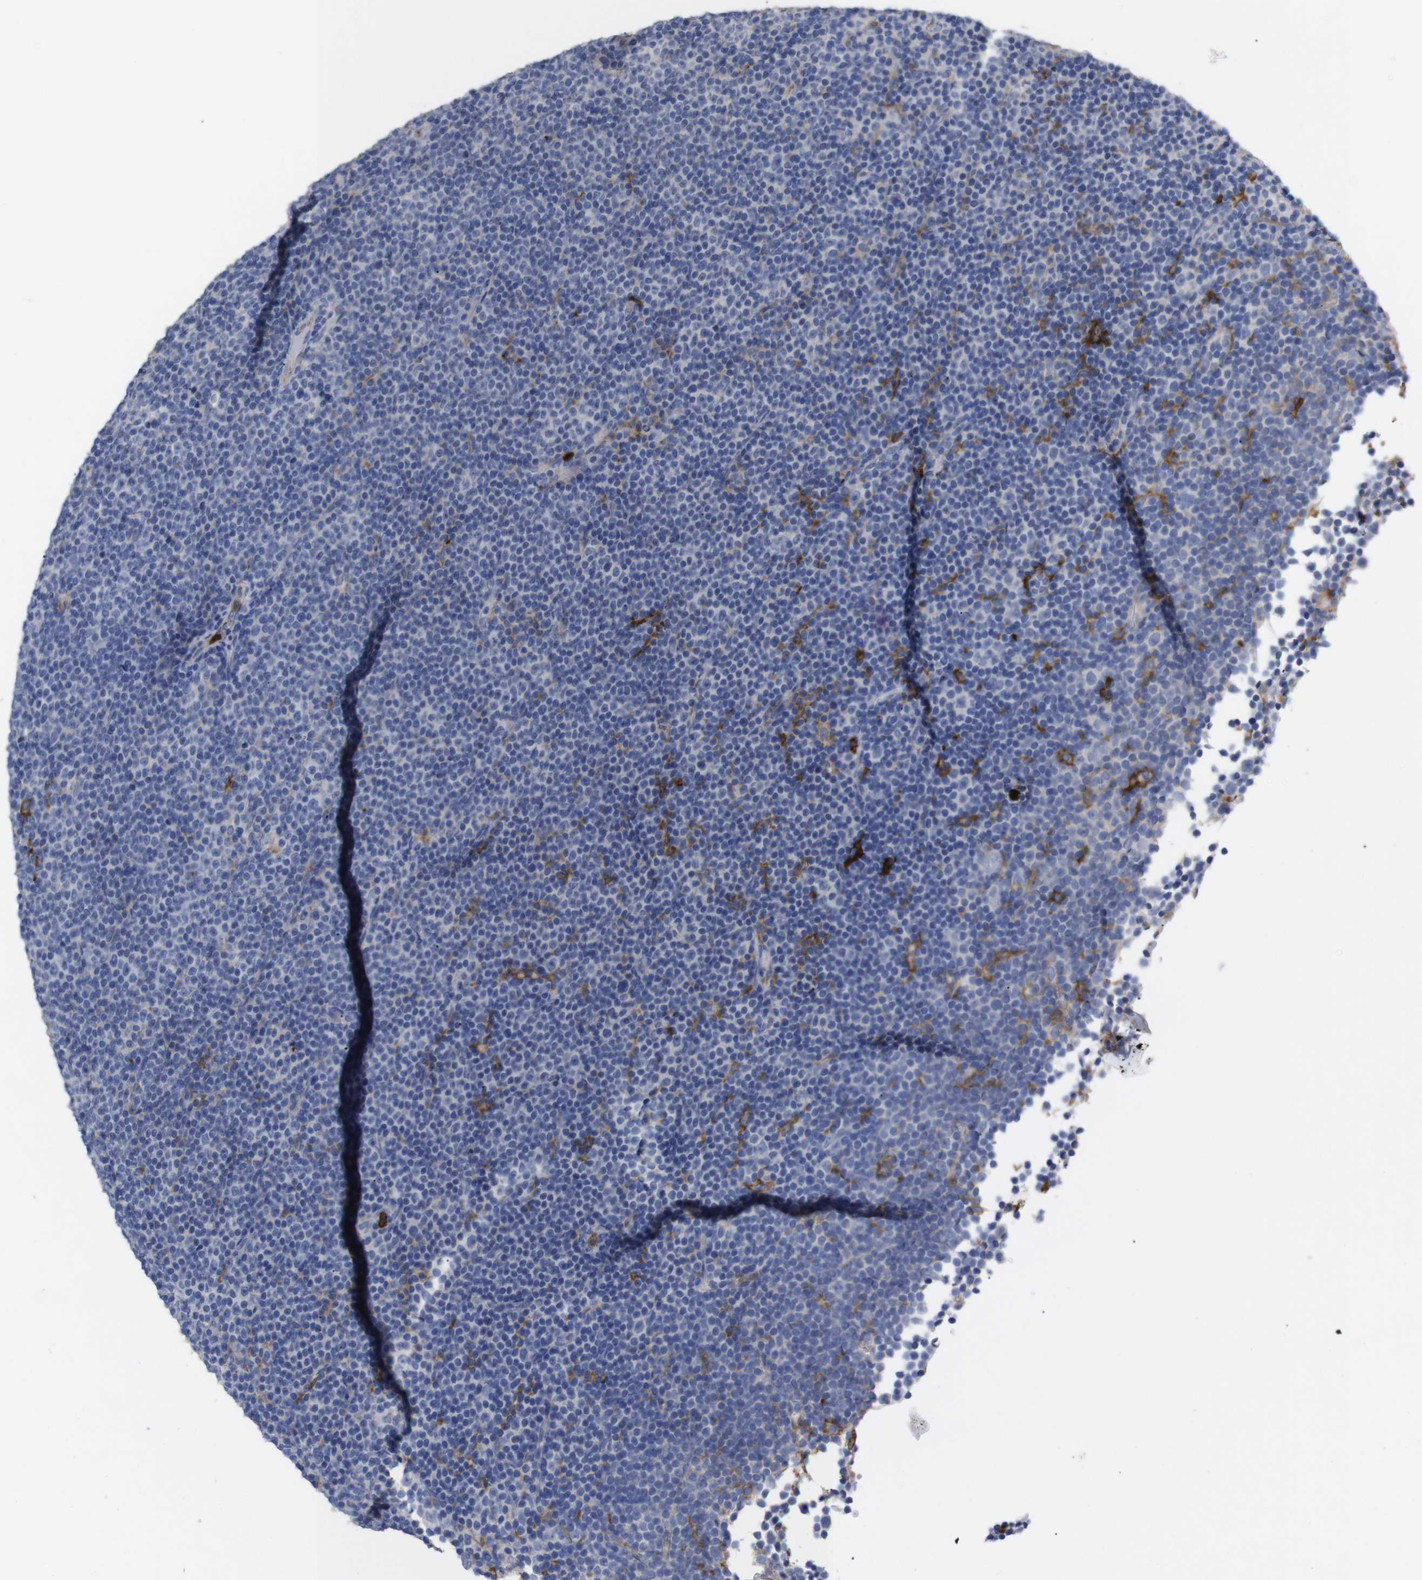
{"staining": {"intensity": "negative", "quantity": "none", "location": "none"}, "tissue": "lymphoma", "cell_type": "Tumor cells", "image_type": "cancer", "snomed": [{"axis": "morphology", "description": "Malignant lymphoma, non-Hodgkin's type, Low grade"}, {"axis": "topography", "description": "Lymph node"}], "caption": "This is a image of immunohistochemistry staining of low-grade malignant lymphoma, non-Hodgkin's type, which shows no positivity in tumor cells. (DAB (3,3'-diaminobenzidine) IHC, high magnification).", "gene": "C5AR1", "patient": {"sex": "female", "age": 67}}